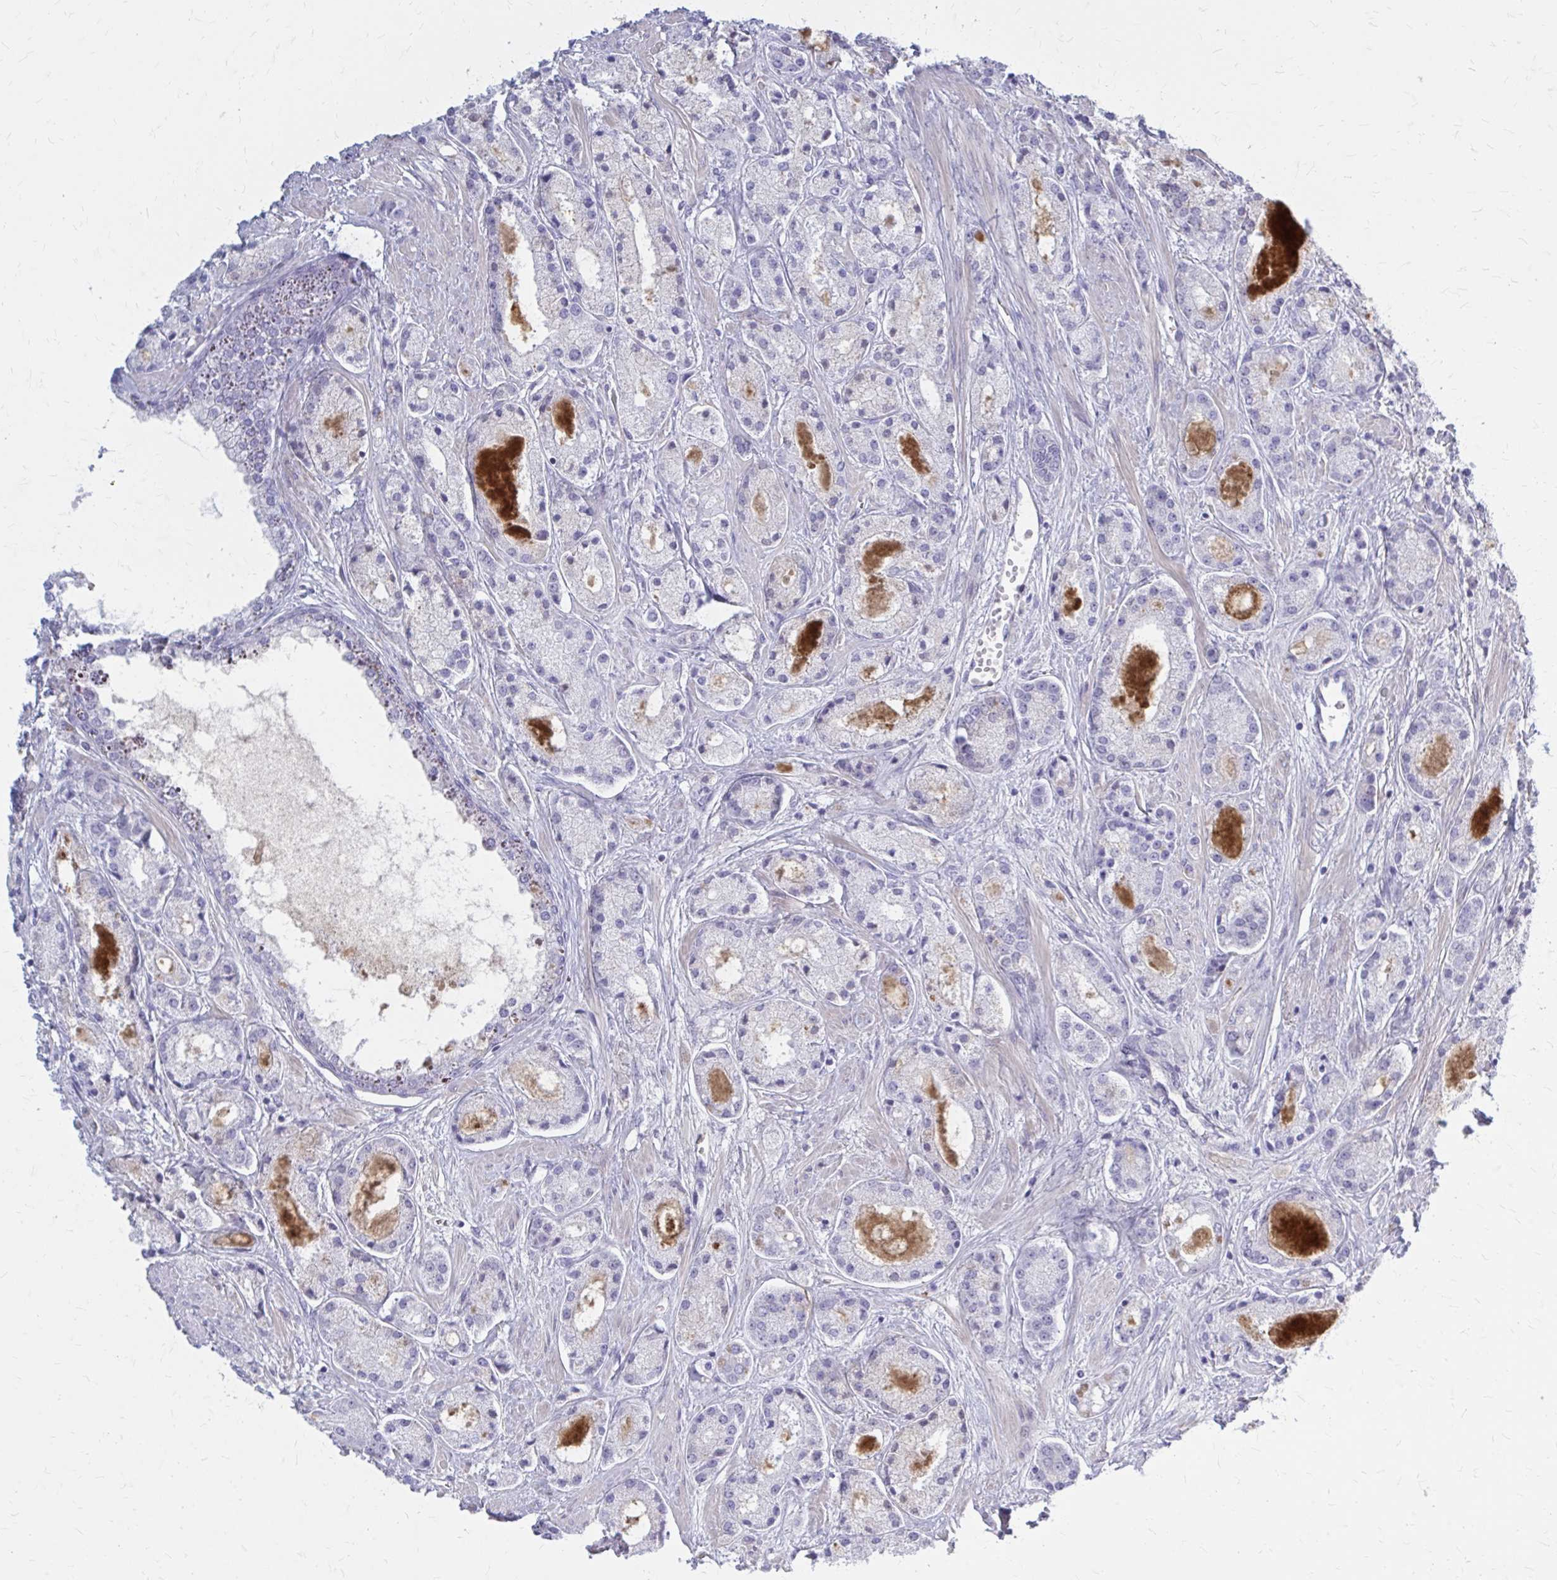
{"staining": {"intensity": "negative", "quantity": "none", "location": "none"}, "tissue": "prostate cancer", "cell_type": "Tumor cells", "image_type": "cancer", "snomed": [{"axis": "morphology", "description": "Adenocarcinoma, High grade"}, {"axis": "topography", "description": "Prostate"}], "caption": "Micrograph shows no protein positivity in tumor cells of prostate cancer (high-grade adenocarcinoma) tissue.", "gene": "SERPIND1", "patient": {"sex": "male", "age": 67}}